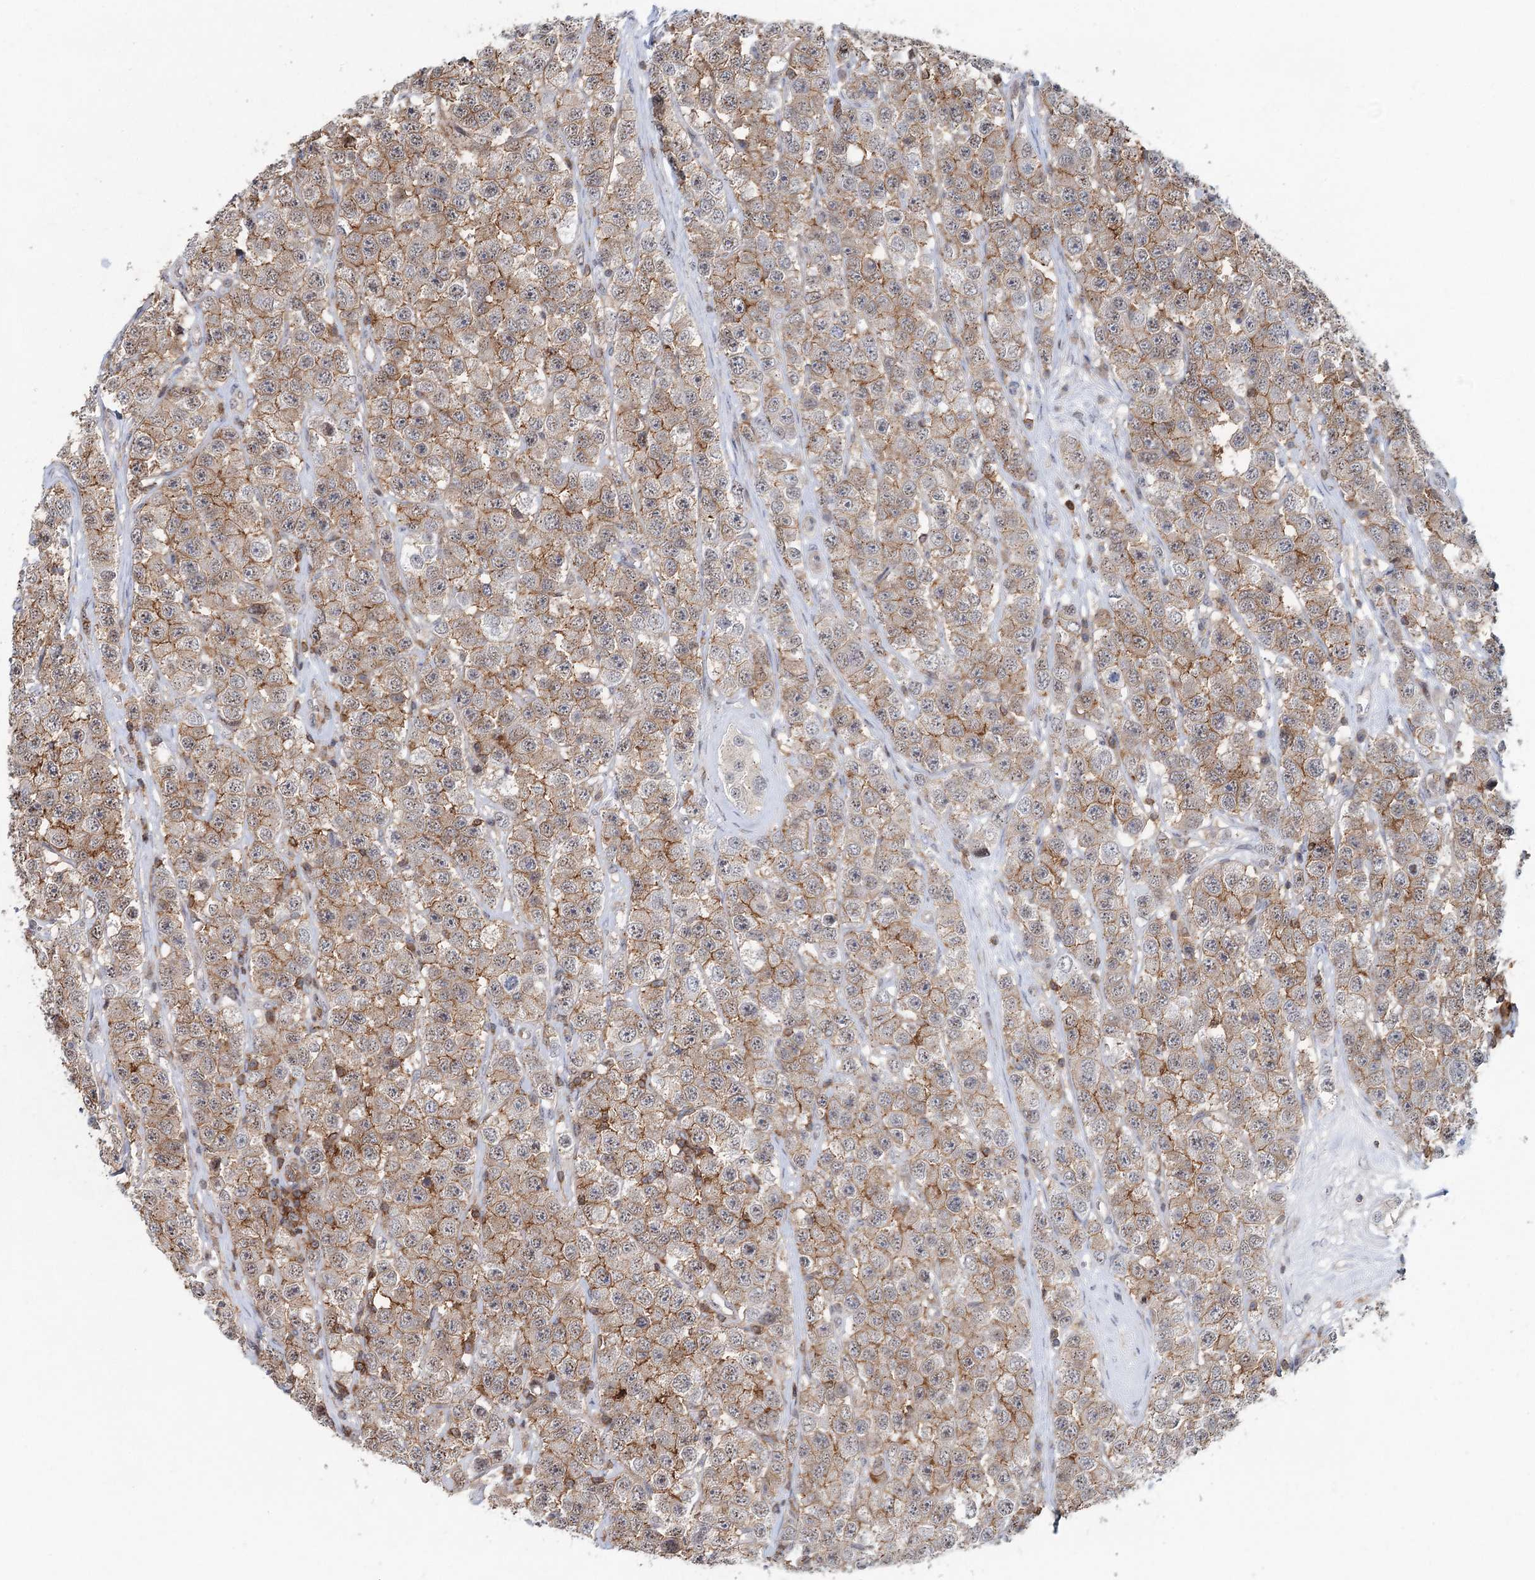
{"staining": {"intensity": "moderate", "quantity": ">75%", "location": "cytoplasmic/membranous"}, "tissue": "testis cancer", "cell_type": "Tumor cells", "image_type": "cancer", "snomed": [{"axis": "morphology", "description": "Seminoma, NOS"}, {"axis": "topography", "description": "Testis"}], "caption": "DAB immunohistochemical staining of human testis cancer displays moderate cytoplasmic/membranous protein staining in about >75% of tumor cells. (Brightfield microscopy of DAB IHC at high magnification).", "gene": "CDC42SE2", "patient": {"sex": "male", "age": 28}}